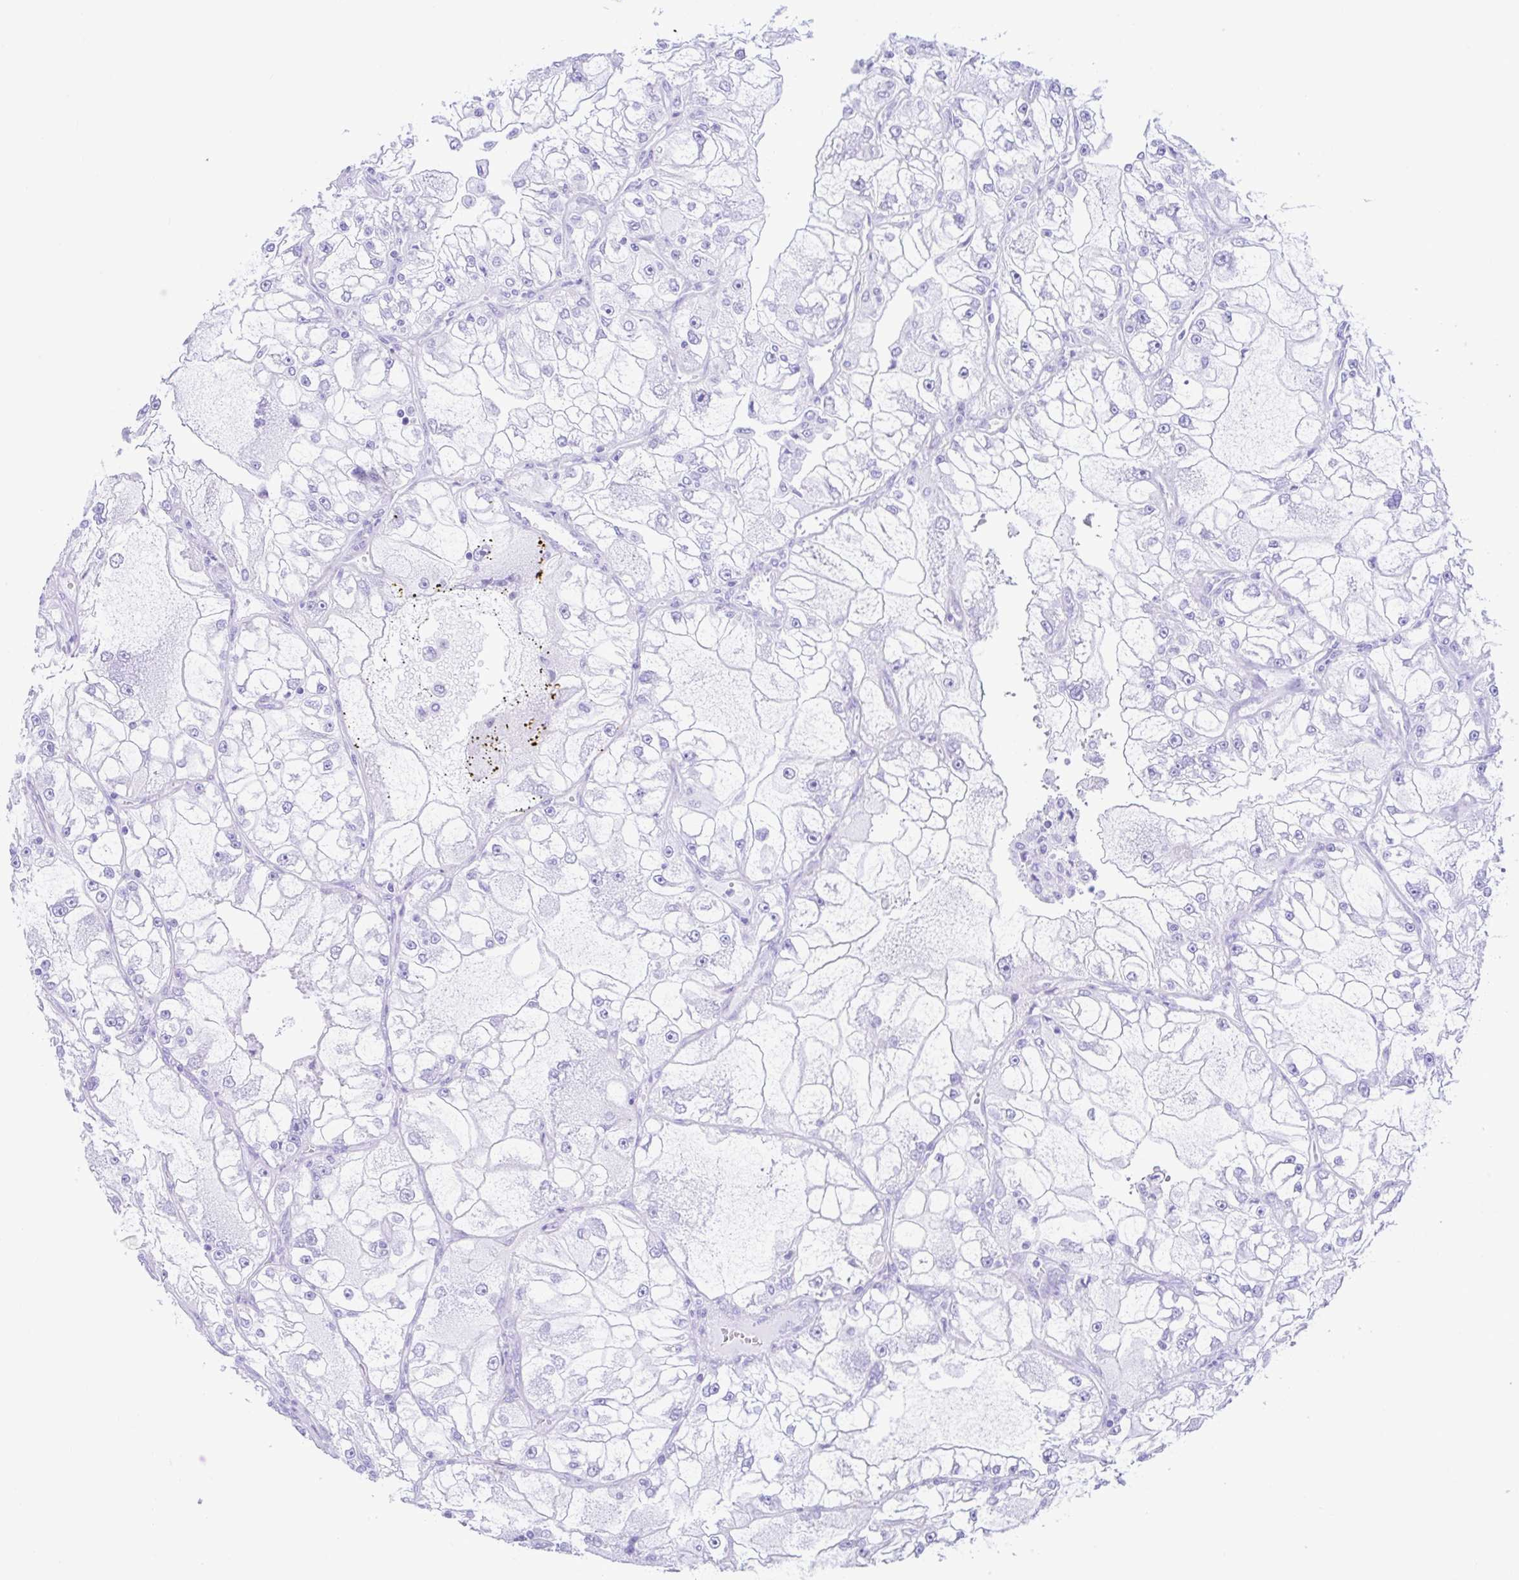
{"staining": {"intensity": "negative", "quantity": "none", "location": "none"}, "tissue": "renal cancer", "cell_type": "Tumor cells", "image_type": "cancer", "snomed": [{"axis": "morphology", "description": "Adenocarcinoma, NOS"}, {"axis": "topography", "description": "Kidney"}], "caption": "IHC of human renal cancer (adenocarcinoma) exhibits no positivity in tumor cells.", "gene": "NDUFS2", "patient": {"sex": "female", "age": 72}}